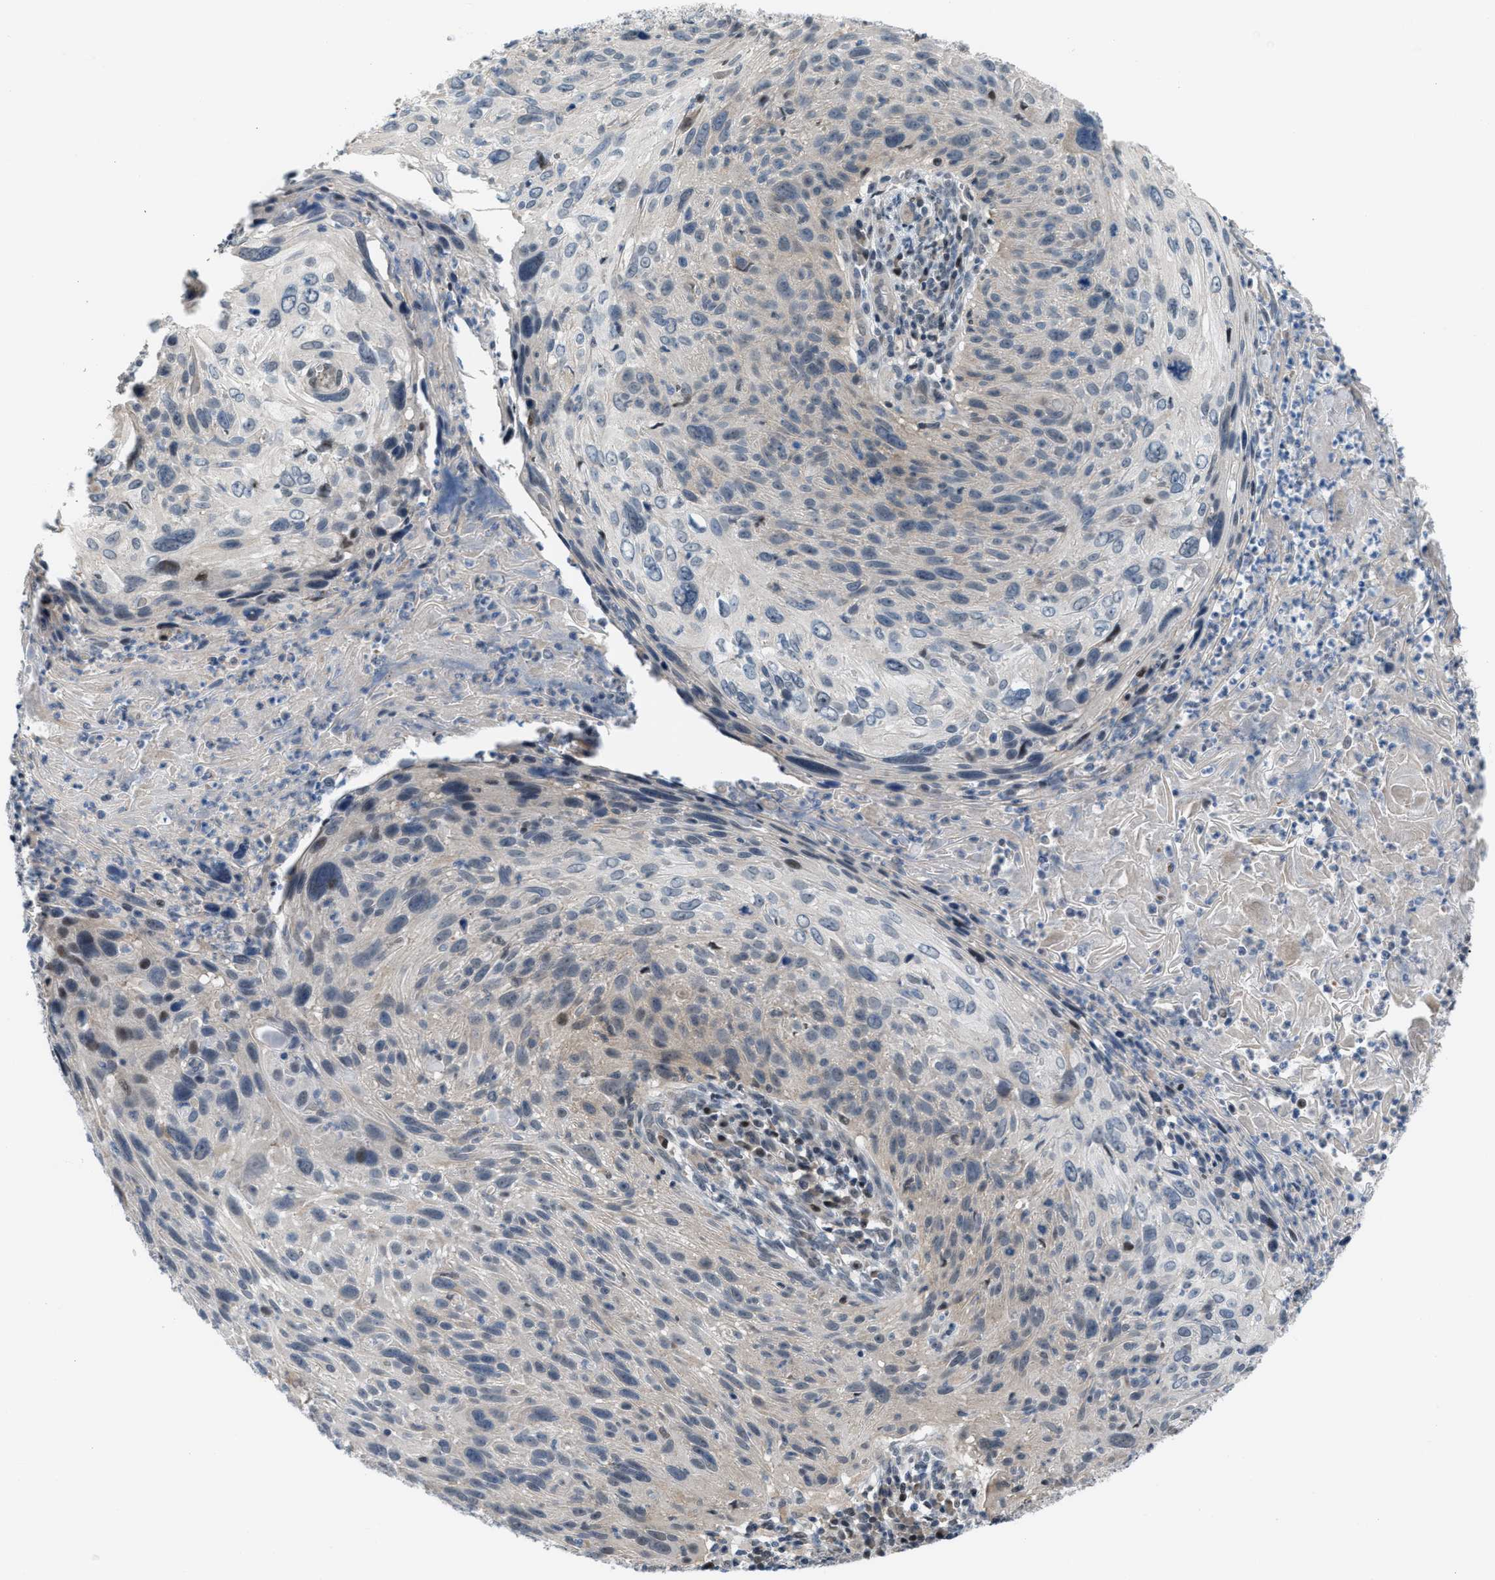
{"staining": {"intensity": "negative", "quantity": "none", "location": "none"}, "tissue": "cervical cancer", "cell_type": "Tumor cells", "image_type": "cancer", "snomed": [{"axis": "morphology", "description": "Squamous cell carcinoma, NOS"}, {"axis": "topography", "description": "Cervix"}], "caption": "The histopathology image demonstrates no staining of tumor cells in squamous cell carcinoma (cervical). (DAB (3,3'-diaminobenzidine) immunohistochemistry with hematoxylin counter stain).", "gene": "RFFL", "patient": {"sex": "female", "age": 51}}